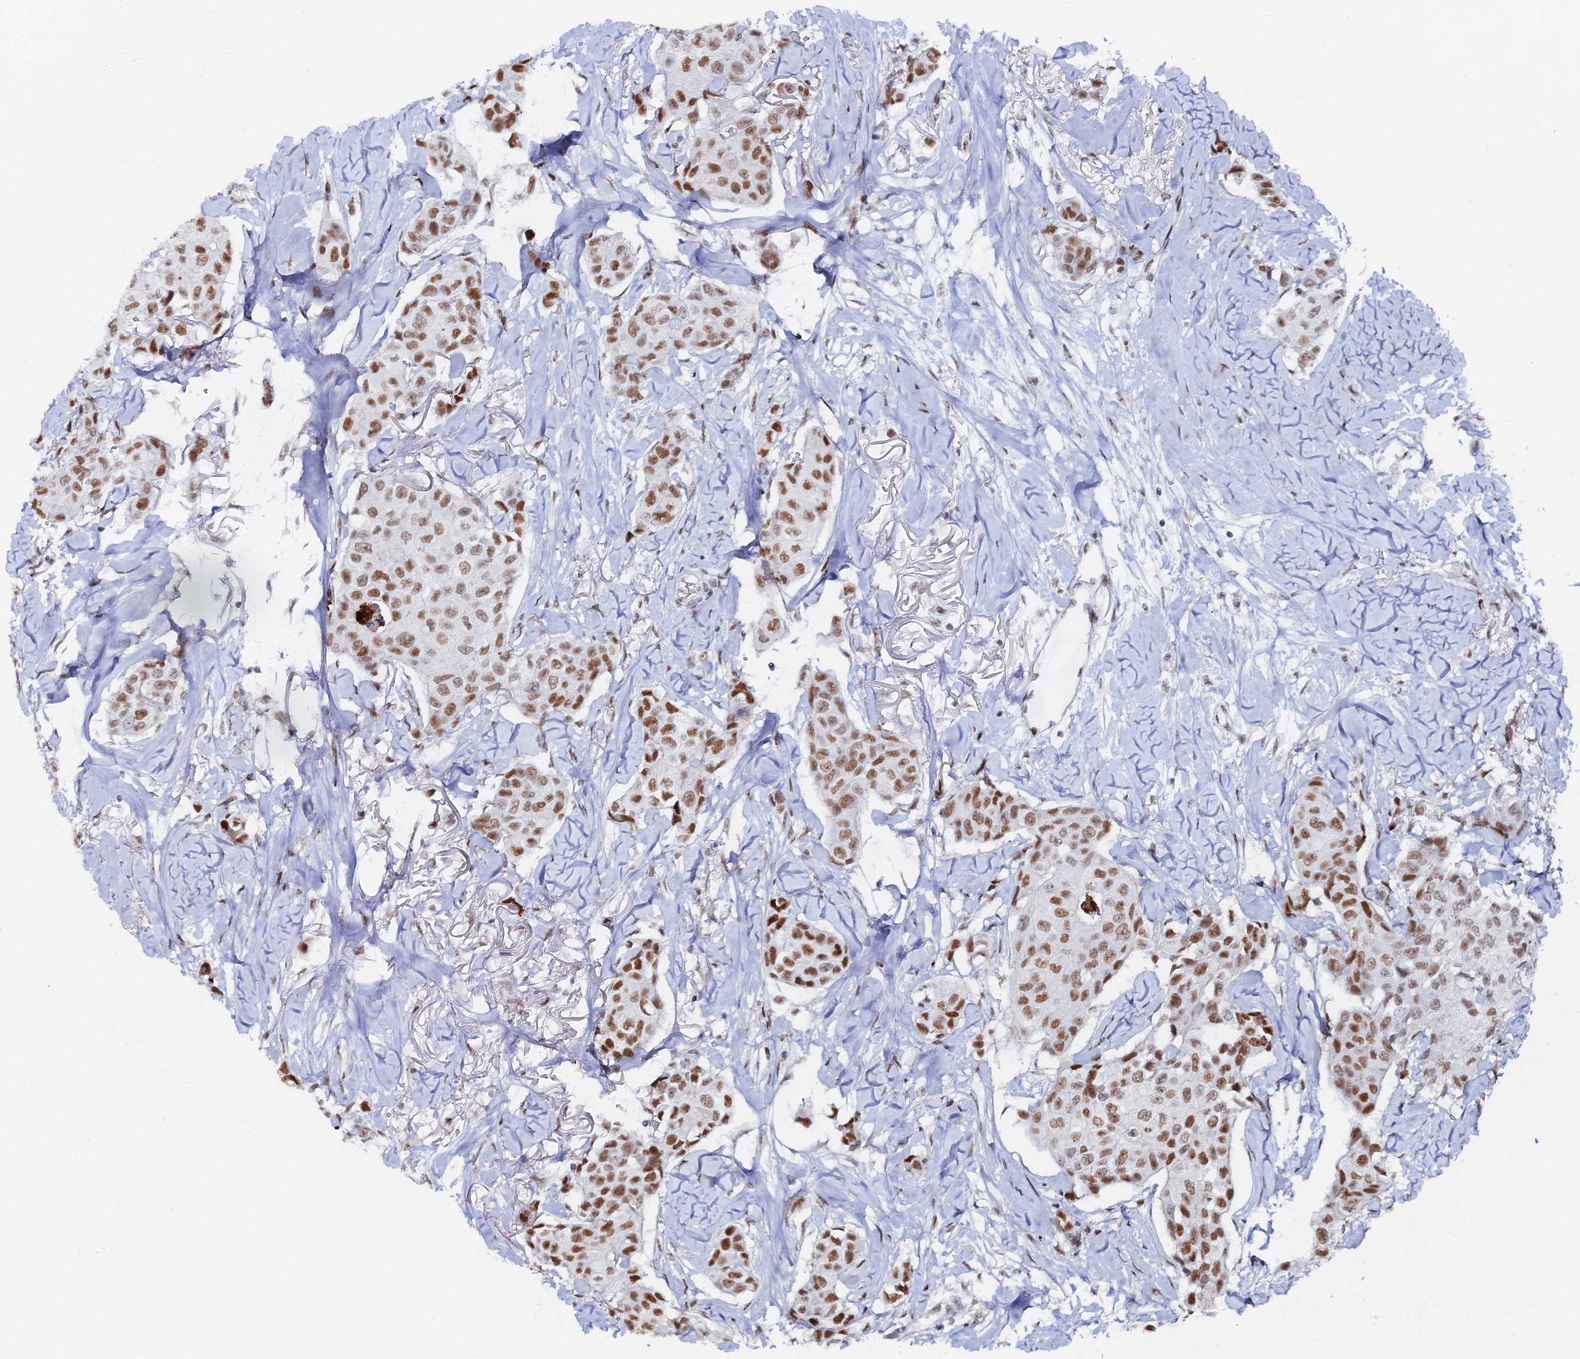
{"staining": {"intensity": "moderate", "quantity": ">75%", "location": "nuclear"}, "tissue": "breast cancer", "cell_type": "Tumor cells", "image_type": "cancer", "snomed": [{"axis": "morphology", "description": "Duct carcinoma"}, {"axis": "topography", "description": "Breast"}], "caption": "An immunohistochemistry (IHC) micrograph of neoplastic tissue is shown. Protein staining in brown shows moderate nuclear positivity in breast cancer within tumor cells.", "gene": "GSC2", "patient": {"sex": "female", "age": 80}}